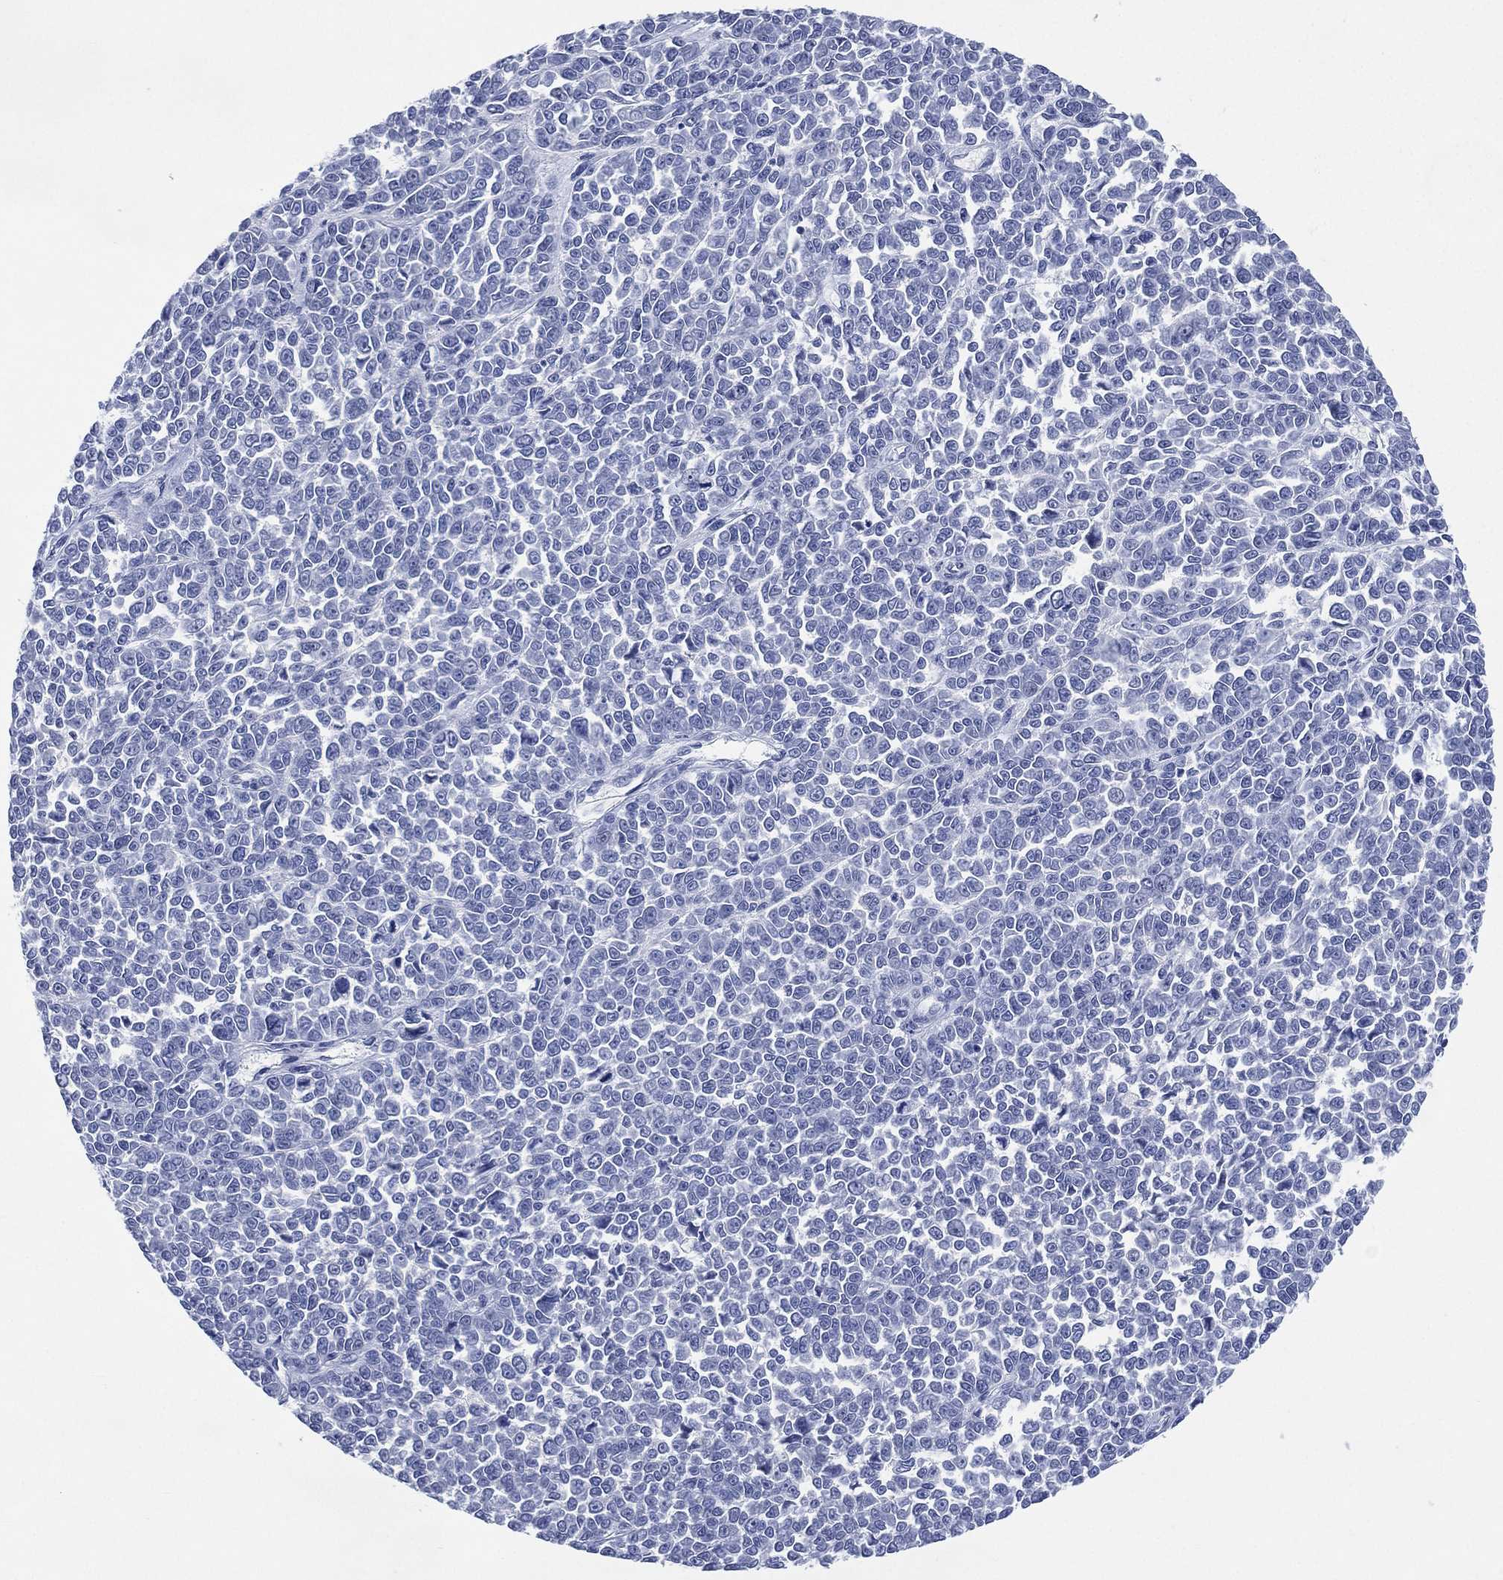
{"staining": {"intensity": "negative", "quantity": "none", "location": "none"}, "tissue": "melanoma", "cell_type": "Tumor cells", "image_type": "cancer", "snomed": [{"axis": "morphology", "description": "Malignant melanoma, NOS"}, {"axis": "topography", "description": "Skin"}], "caption": "This is a histopathology image of immunohistochemistry staining of melanoma, which shows no expression in tumor cells. The staining is performed using DAB brown chromogen with nuclei counter-stained in using hematoxylin.", "gene": "TMEM247", "patient": {"sex": "female", "age": 95}}